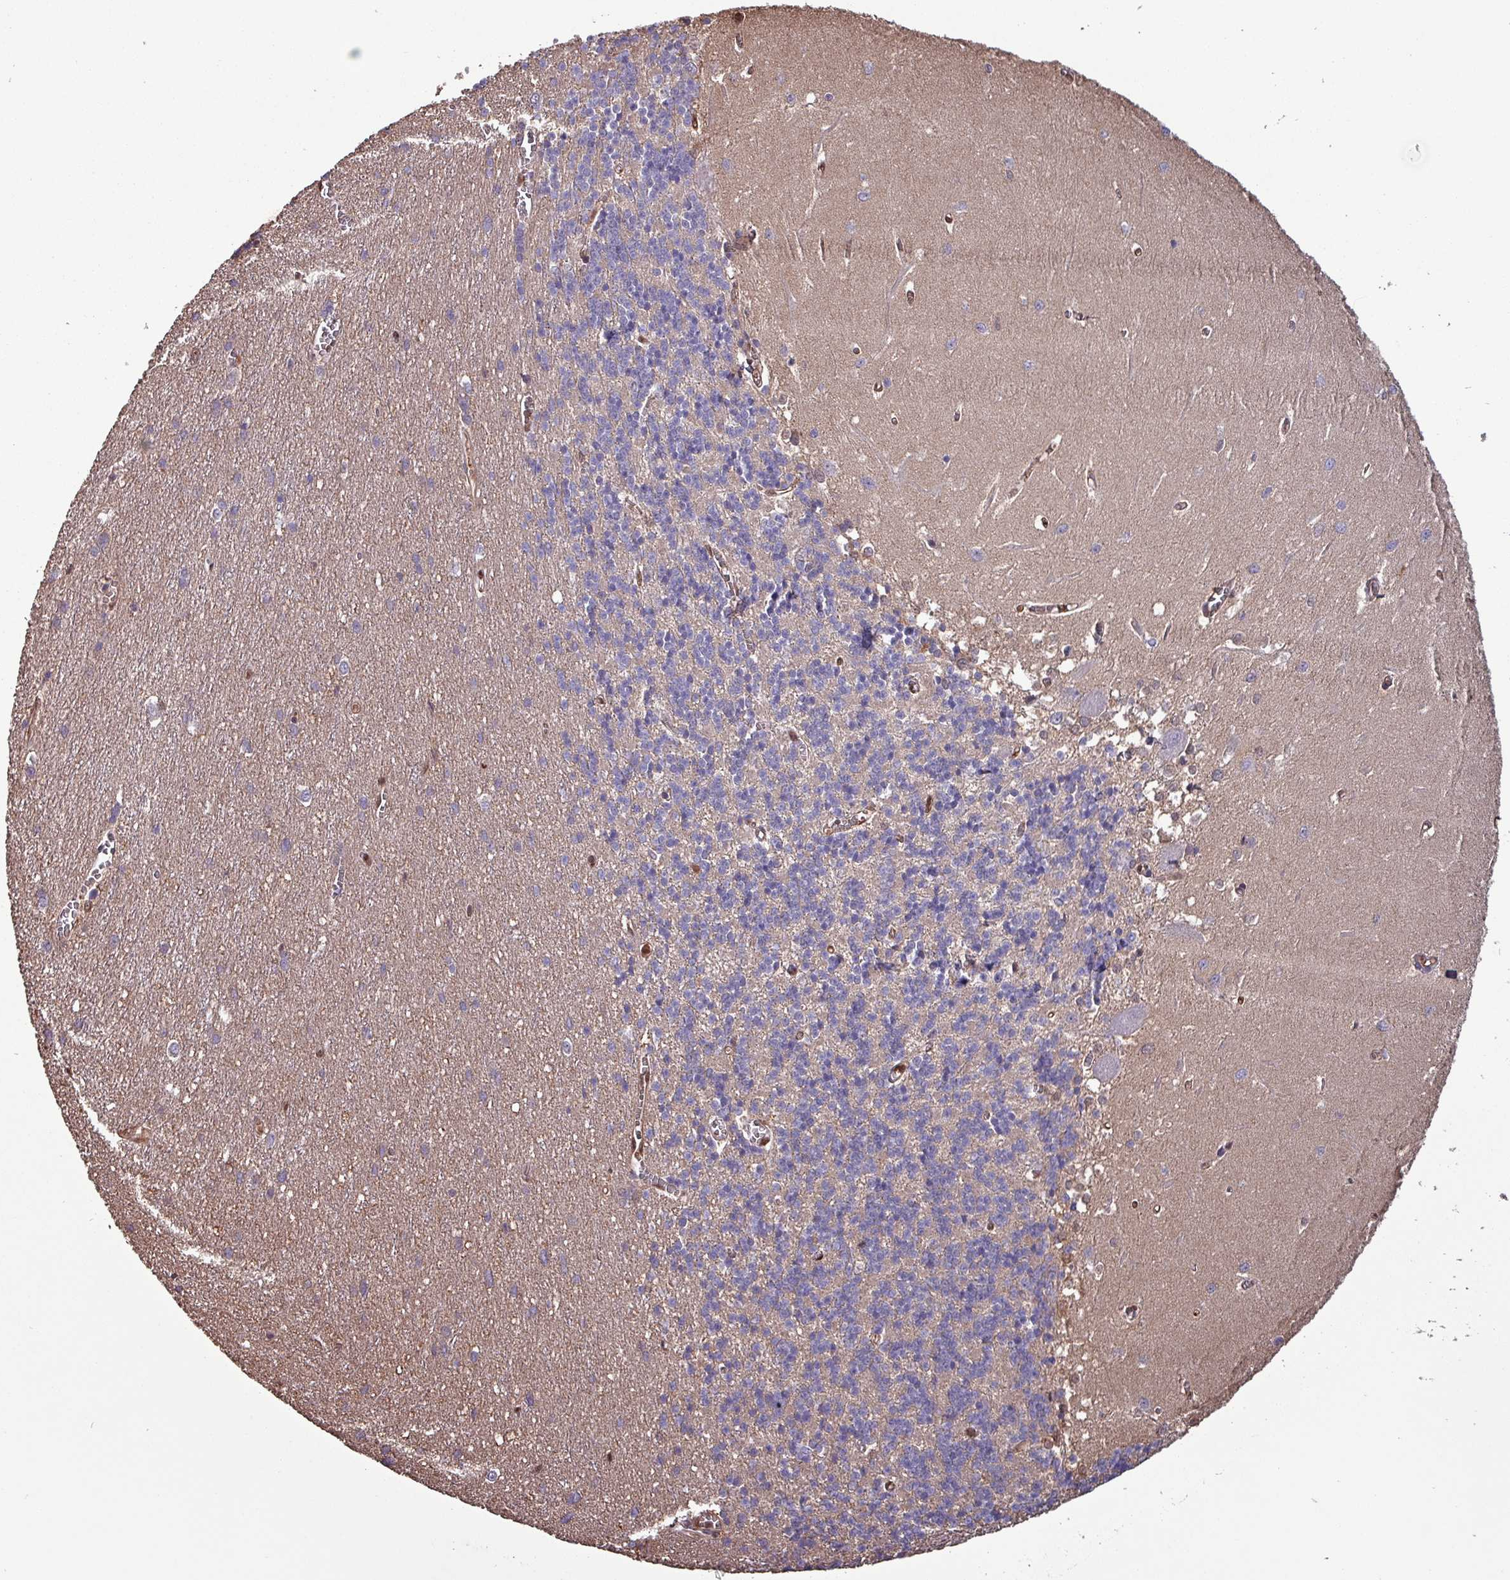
{"staining": {"intensity": "negative", "quantity": "none", "location": "none"}, "tissue": "cerebellum", "cell_type": "Cells in granular layer", "image_type": "normal", "snomed": [{"axis": "morphology", "description": "Normal tissue, NOS"}, {"axis": "topography", "description": "Cerebellum"}], "caption": "This is a micrograph of immunohistochemistry (IHC) staining of unremarkable cerebellum, which shows no expression in cells in granular layer. (DAB immunohistochemistry with hematoxylin counter stain).", "gene": "PSMB8", "patient": {"sex": "male", "age": 37}}